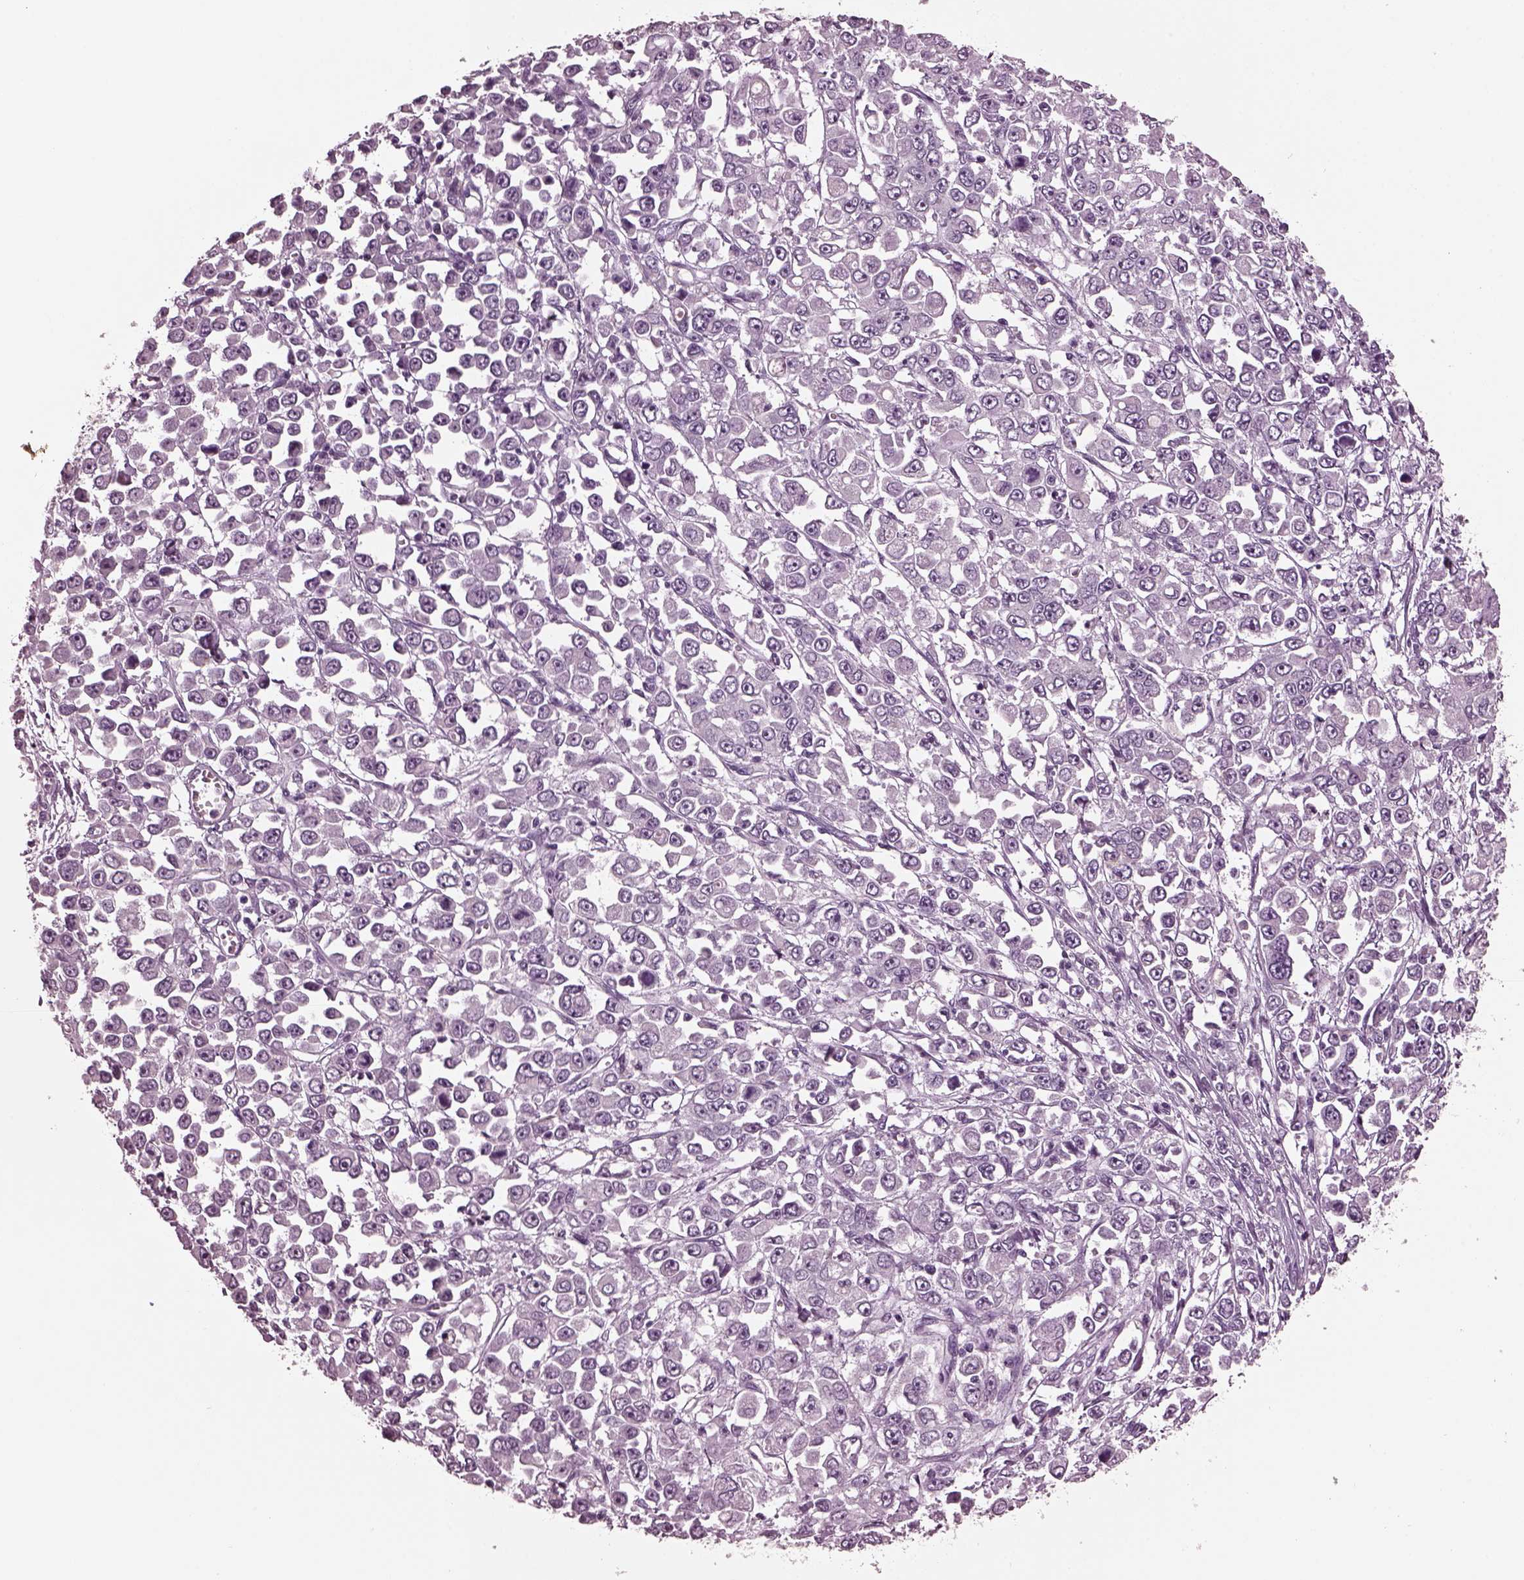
{"staining": {"intensity": "negative", "quantity": "none", "location": "none"}, "tissue": "stomach cancer", "cell_type": "Tumor cells", "image_type": "cancer", "snomed": [{"axis": "morphology", "description": "Adenocarcinoma, NOS"}, {"axis": "topography", "description": "Stomach, upper"}], "caption": "An image of human stomach cancer (adenocarcinoma) is negative for staining in tumor cells.", "gene": "MIB2", "patient": {"sex": "male", "age": 70}}